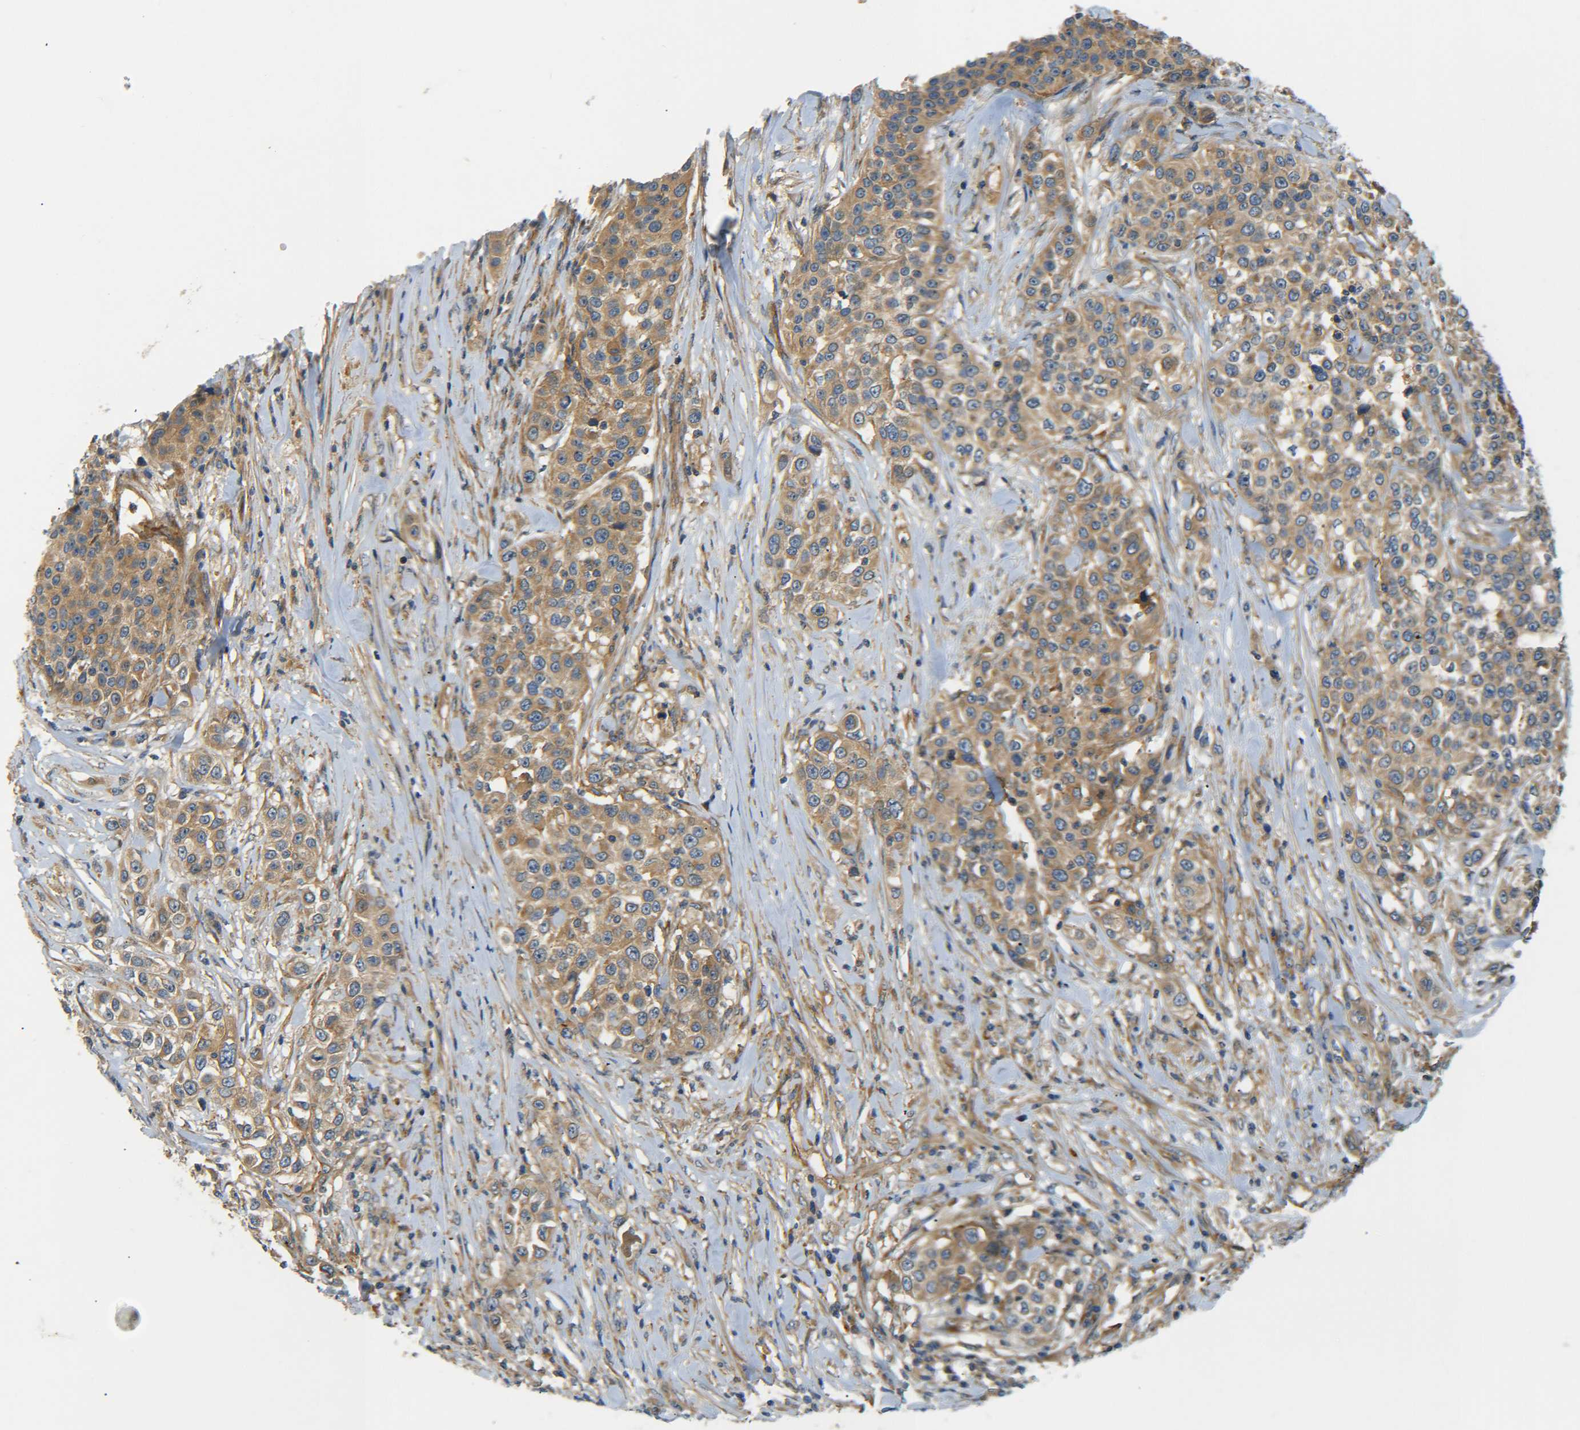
{"staining": {"intensity": "moderate", "quantity": ">75%", "location": "cytoplasmic/membranous"}, "tissue": "urothelial cancer", "cell_type": "Tumor cells", "image_type": "cancer", "snomed": [{"axis": "morphology", "description": "Urothelial carcinoma, High grade"}, {"axis": "topography", "description": "Urinary bladder"}], "caption": "IHC histopathology image of neoplastic tissue: urothelial cancer stained using immunohistochemistry (IHC) demonstrates medium levels of moderate protein expression localized specifically in the cytoplasmic/membranous of tumor cells, appearing as a cytoplasmic/membranous brown color.", "gene": "LRCH3", "patient": {"sex": "female", "age": 80}}